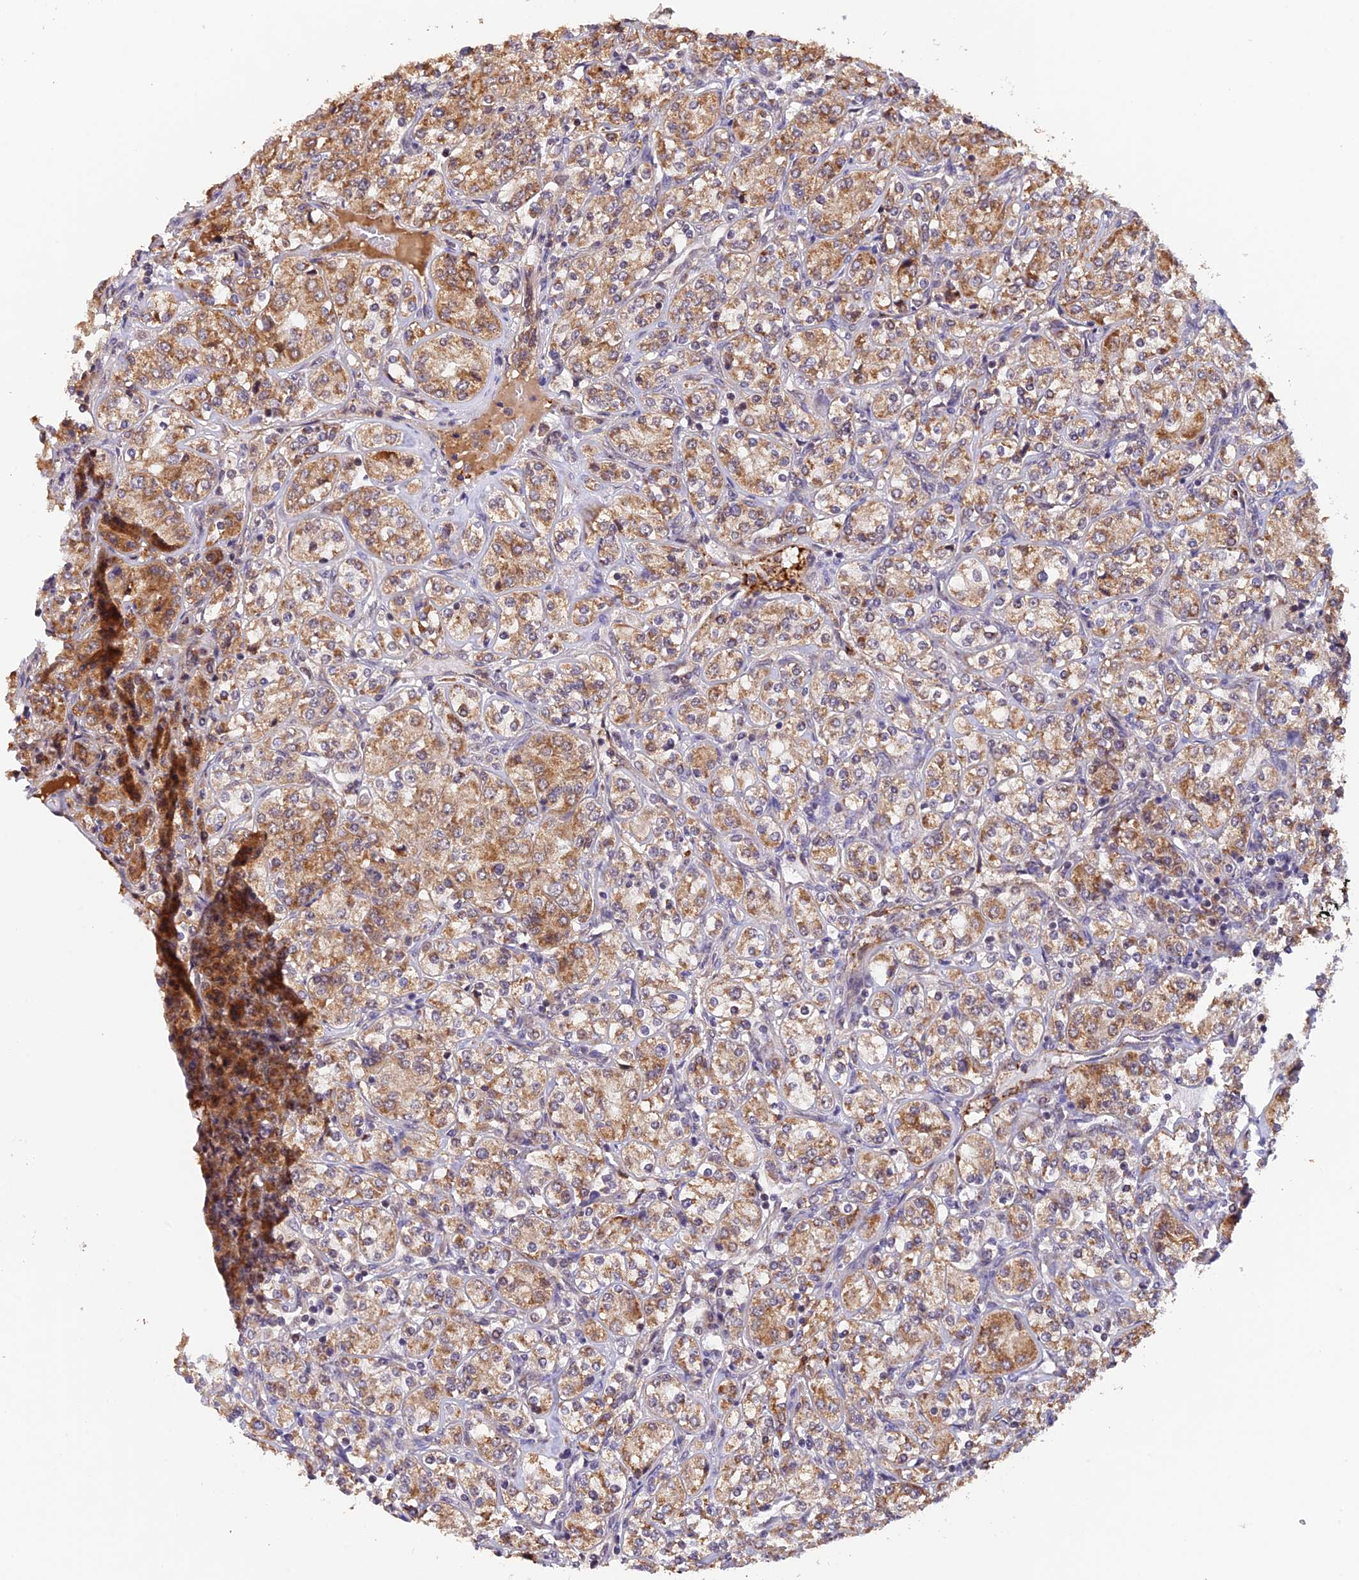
{"staining": {"intensity": "moderate", "quantity": ">75%", "location": "cytoplasmic/membranous"}, "tissue": "renal cancer", "cell_type": "Tumor cells", "image_type": "cancer", "snomed": [{"axis": "morphology", "description": "Adenocarcinoma, NOS"}, {"axis": "topography", "description": "Kidney"}], "caption": "Brown immunohistochemical staining in renal cancer (adenocarcinoma) shows moderate cytoplasmic/membranous positivity in approximately >75% of tumor cells. (Brightfield microscopy of DAB IHC at high magnification).", "gene": "MNS1", "patient": {"sex": "male", "age": 77}}